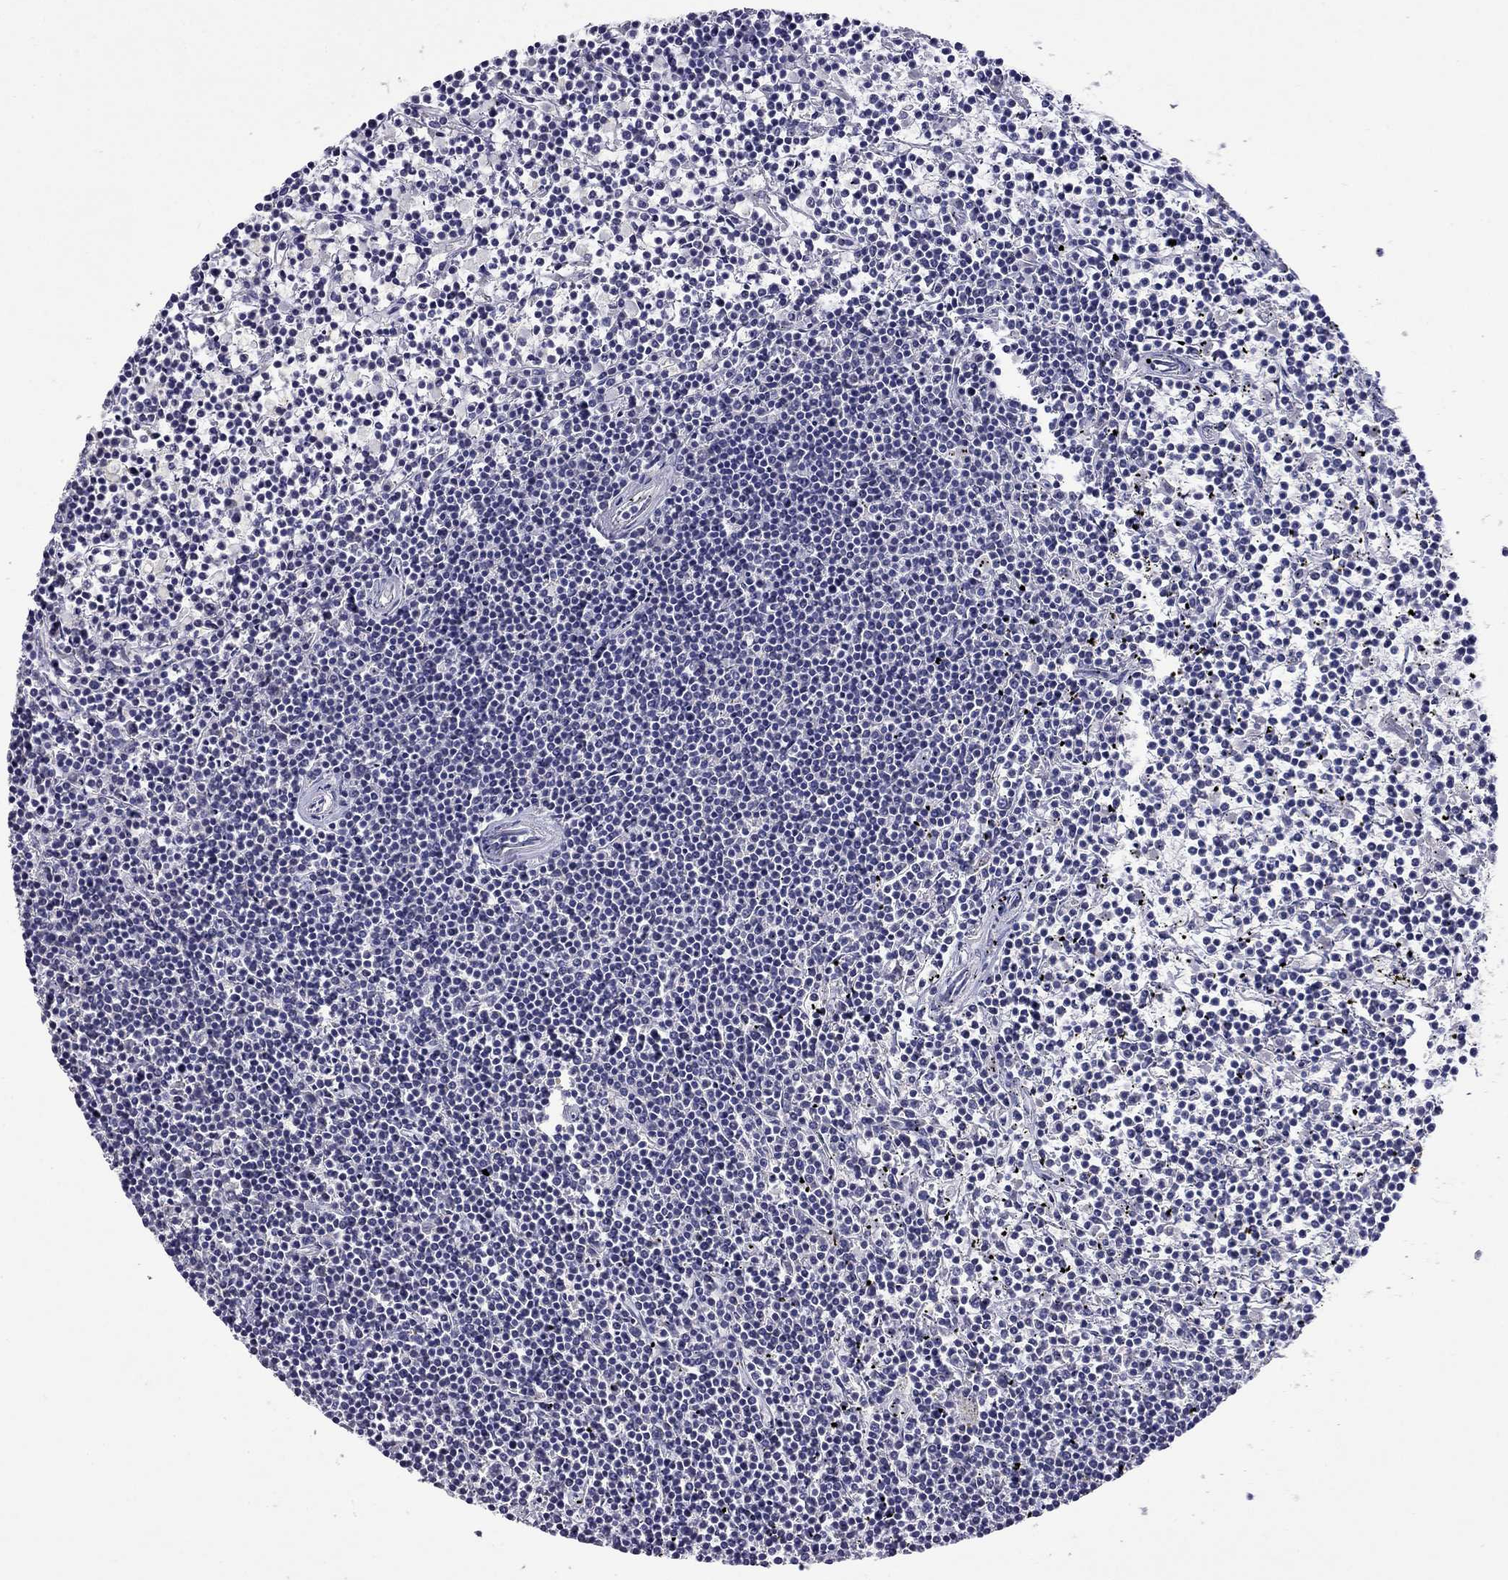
{"staining": {"intensity": "negative", "quantity": "none", "location": "none"}, "tissue": "lymphoma", "cell_type": "Tumor cells", "image_type": "cancer", "snomed": [{"axis": "morphology", "description": "Malignant lymphoma, non-Hodgkin's type, Low grade"}, {"axis": "topography", "description": "Spleen"}], "caption": "Photomicrograph shows no protein staining in tumor cells of lymphoma tissue. The staining is performed using DAB (3,3'-diaminobenzidine) brown chromogen with nuclei counter-stained in using hematoxylin.", "gene": "WNK3", "patient": {"sex": "female", "age": 19}}